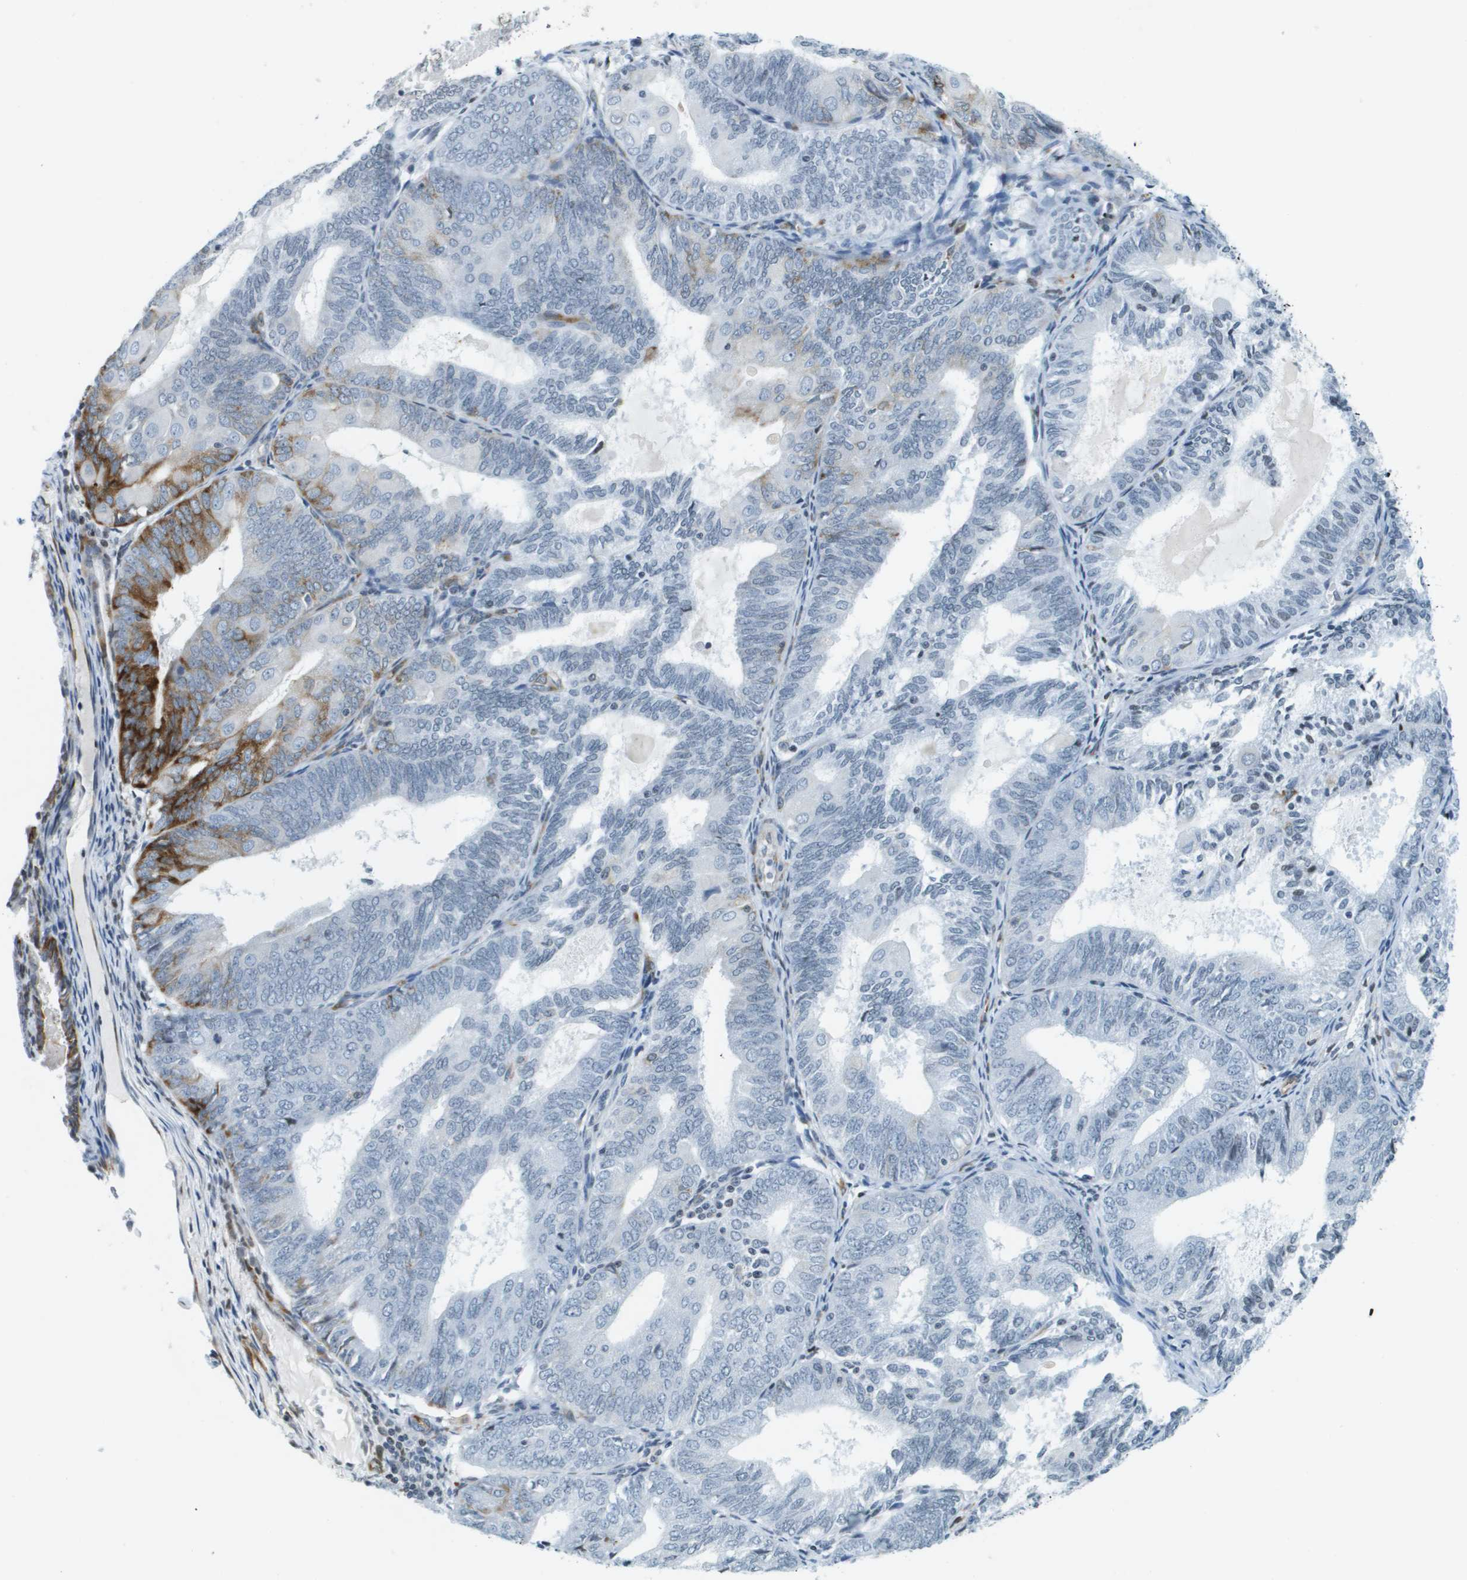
{"staining": {"intensity": "strong", "quantity": "<25%", "location": "cytoplasmic/membranous"}, "tissue": "endometrial cancer", "cell_type": "Tumor cells", "image_type": "cancer", "snomed": [{"axis": "morphology", "description": "Adenocarcinoma, NOS"}, {"axis": "topography", "description": "Endometrium"}], "caption": "Strong cytoplasmic/membranous positivity for a protein is appreciated in about <25% of tumor cells of adenocarcinoma (endometrial) using immunohistochemistry (IHC).", "gene": "UVRAG", "patient": {"sex": "female", "age": 81}}